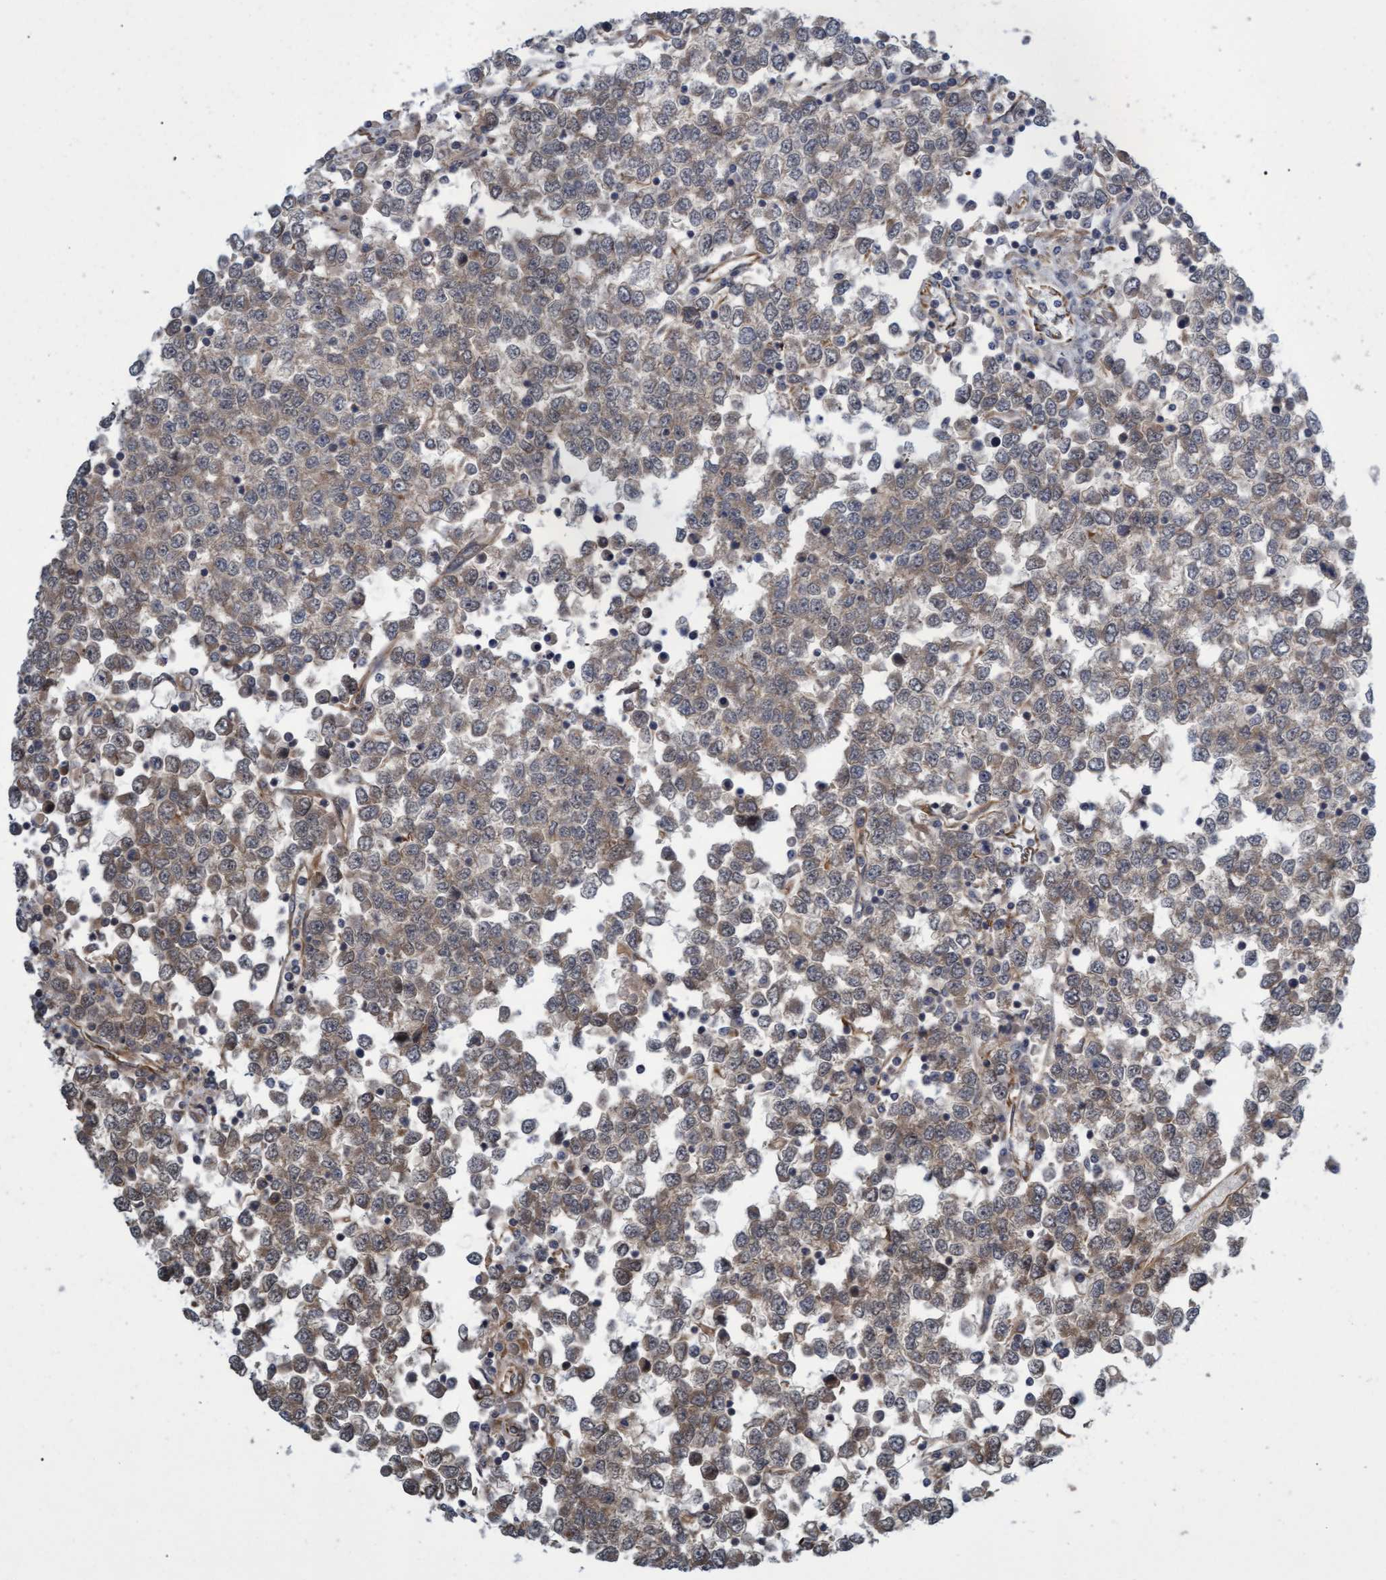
{"staining": {"intensity": "weak", "quantity": ">75%", "location": "cytoplasmic/membranous"}, "tissue": "testis cancer", "cell_type": "Tumor cells", "image_type": "cancer", "snomed": [{"axis": "morphology", "description": "Seminoma, NOS"}, {"axis": "topography", "description": "Testis"}], "caption": "DAB immunohistochemical staining of testis cancer reveals weak cytoplasmic/membranous protein expression in about >75% of tumor cells. The staining was performed using DAB, with brown indicating positive protein expression. Nuclei are stained blue with hematoxylin.", "gene": "TNFRSF10B", "patient": {"sex": "male", "age": 65}}